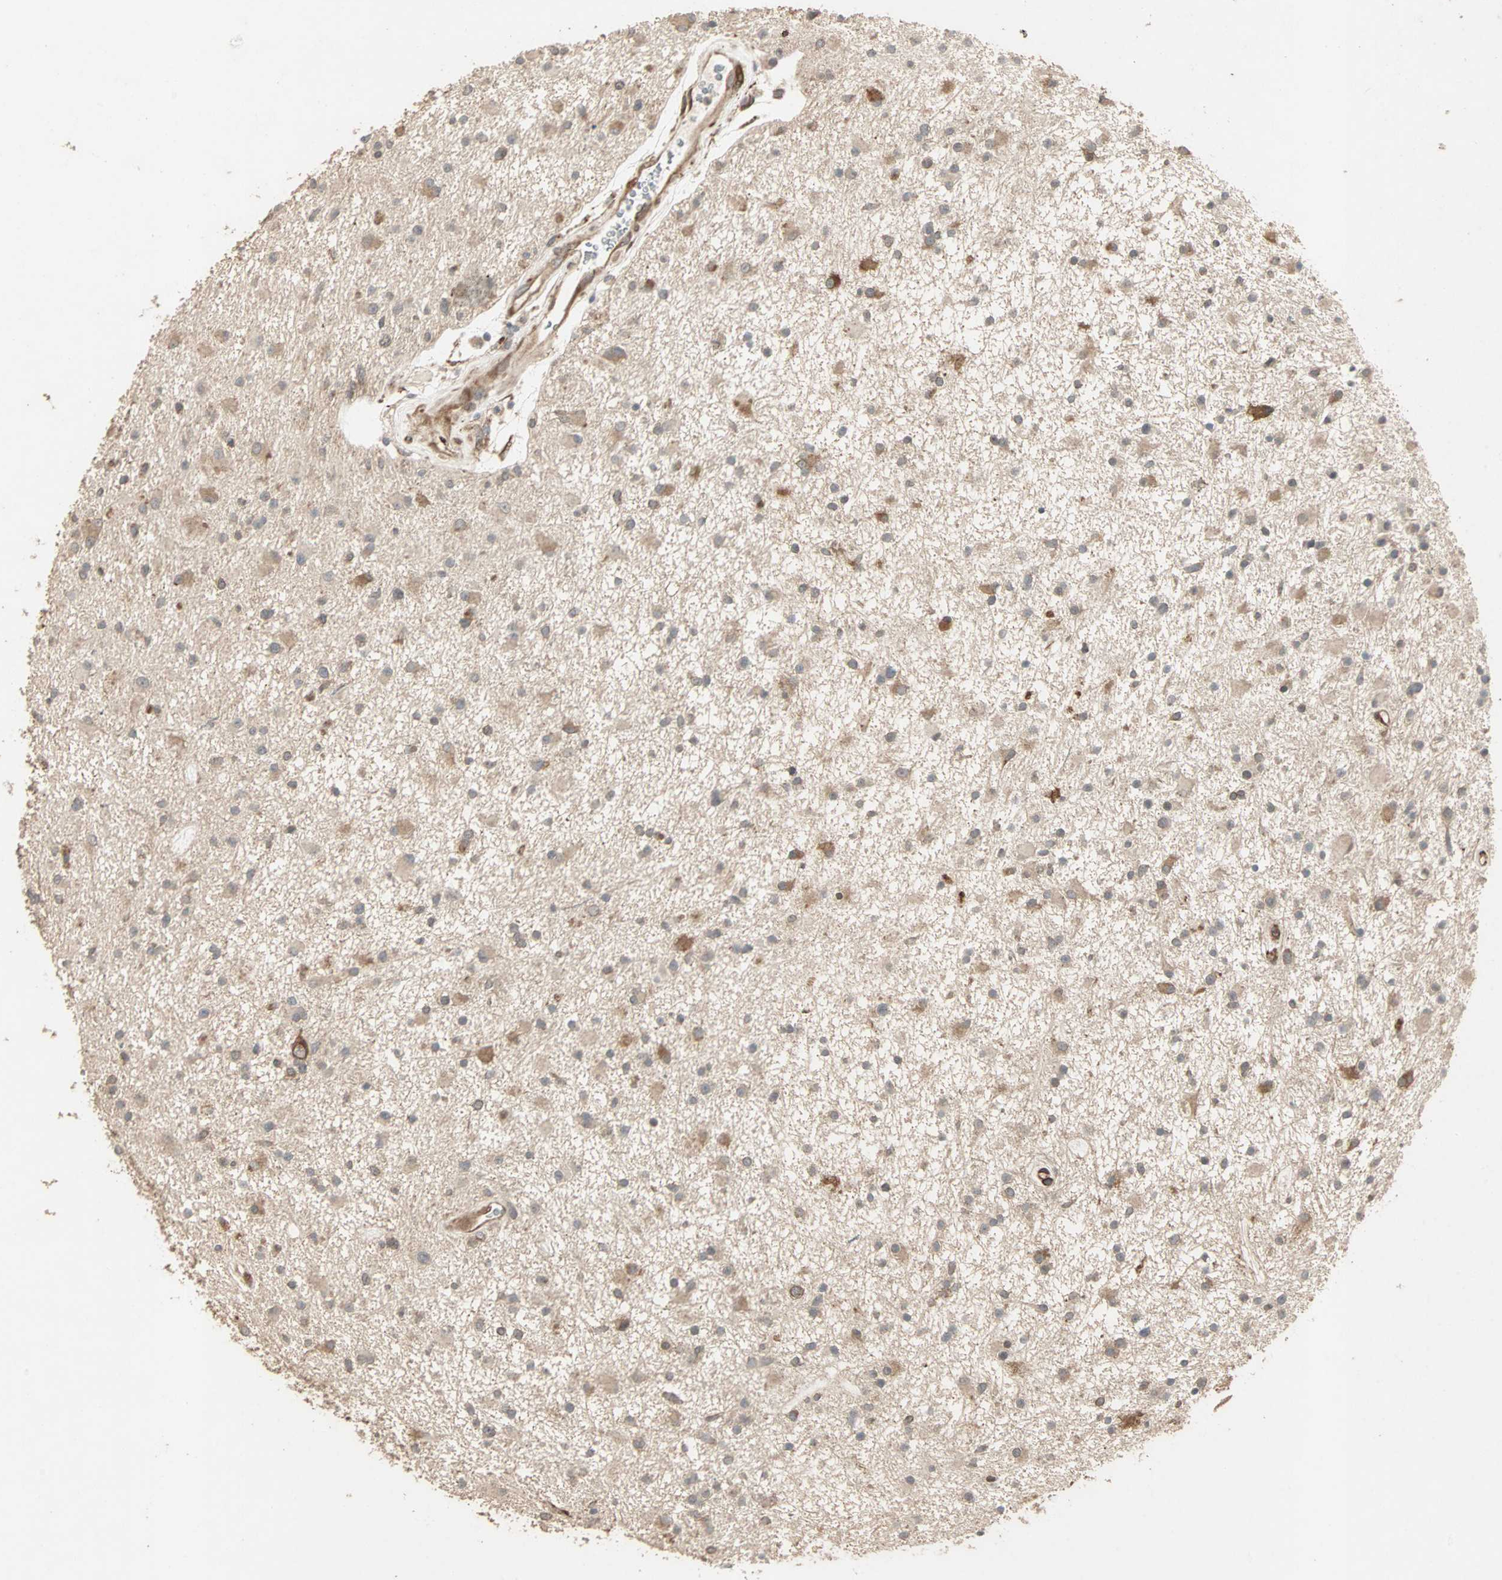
{"staining": {"intensity": "moderate", "quantity": ">75%", "location": "cytoplasmic/membranous"}, "tissue": "glioma", "cell_type": "Tumor cells", "image_type": "cancer", "snomed": [{"axis": "morphology", "description": "Glioma, malignant, High grade"}, {"axis": "topography", "description": "Brain"}], "caption": "Protein staining of glioma tissue demonstrates moderate cytoplasmic/membranous staining in about >75% of tumor cells.", "gene": "TRPV4", "patient": {"sex": "male", "age": 33}}